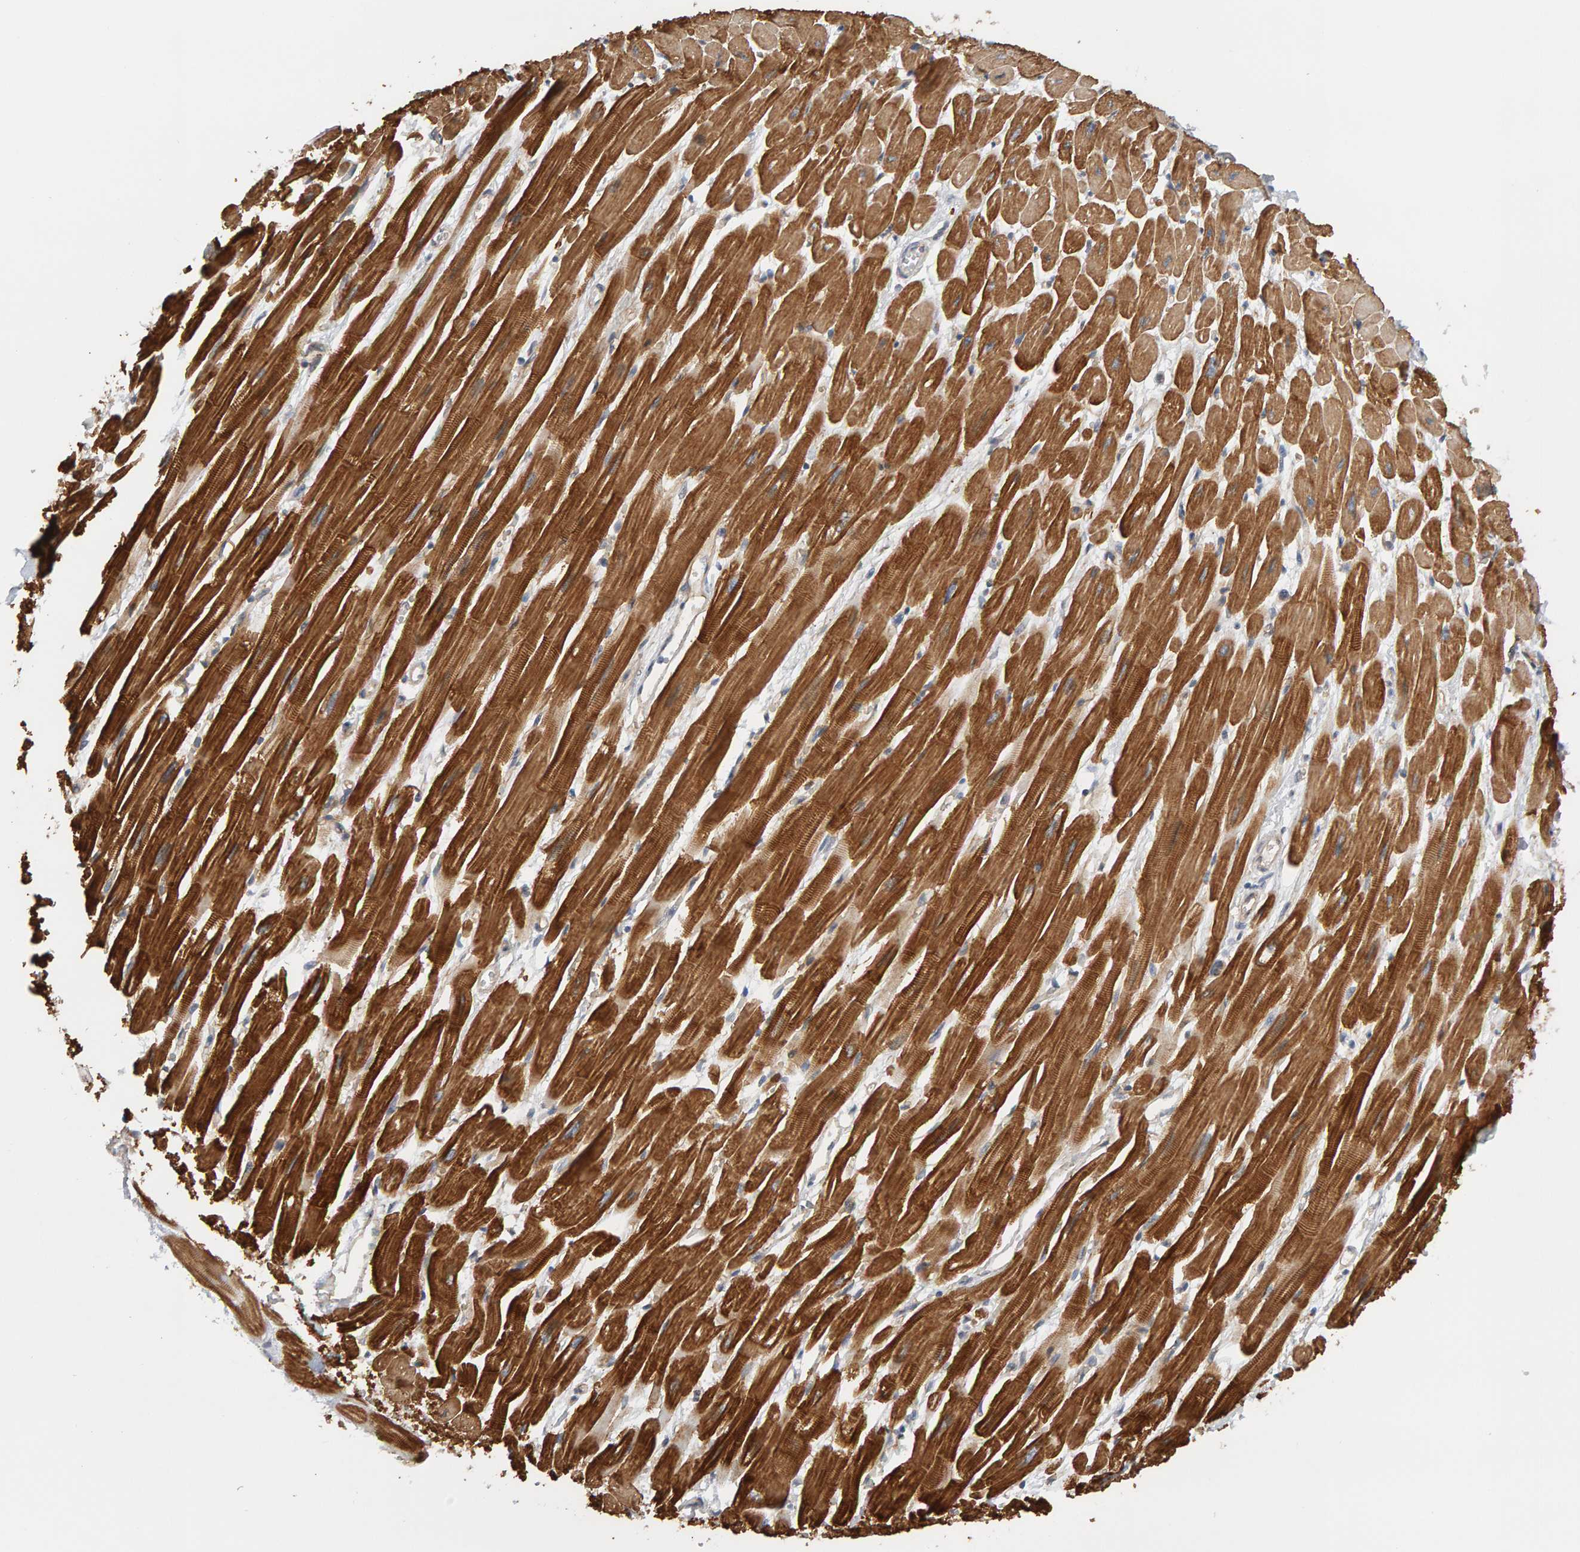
{"staining": {"intensity": "strong", "quantity": ">75%", "location": "cytoplasmic/membranous"}, "tissue": "heart muscle", "cell_type": "Cardiomyocytes", "image_type": "normal", "snomed": [{"axis": "morphology", "description": "Normal tissue, NOS"}, {"axis": "topography", "description": "Heart"}], "caption": "Immunohistochemical staining of benign human heart muscle reveals high levels of strong cytoplasmic/membranous positivity in about >75% of cardiomyocytes. The protein of interest is stained brown, and the nuclei are stained in blue (DAB IHC with brightfield microscopy, high magnification).", "gene": "PPP1R16A", "patient": {"sex": "male", "age": 49}}